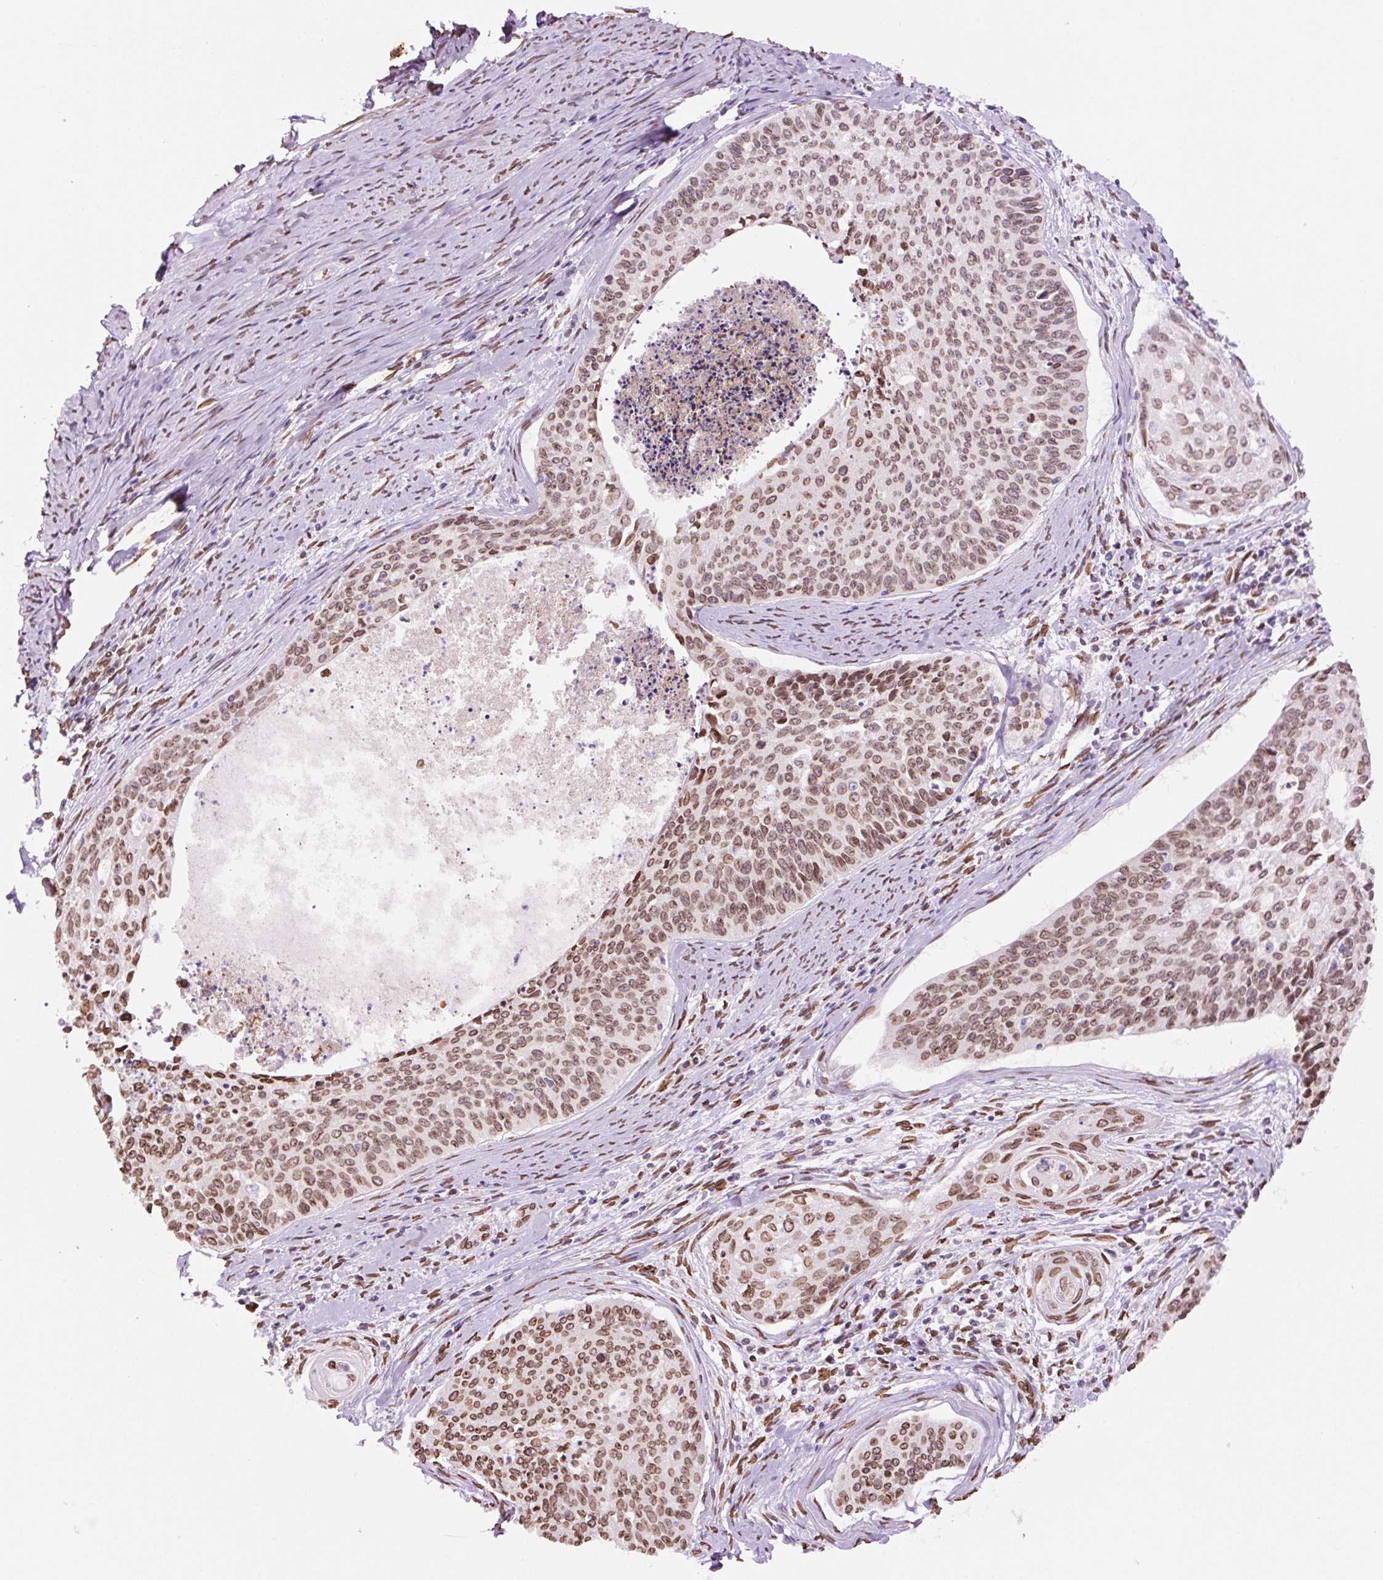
{"staining": {"intensity": "moderate", "quantity": ">75%", "location": "cytoplasmic/membranous,nuclear"}, "tissue": "cervical cancer", "cell_type": "Tumor cells", "image_type": "cancer", "snomed": [{"axis": "morphology", "description": "Squamous cell carcinoma, NOS"}, {"axis": "topography", "description": "Cervix"}], "caption": "Squamous cell carcinoma (cervical) stained with a brown dye demonstrates moderate cytoplasmic/membranous and nuclear positive expression in approximately >75% of tumor cells.", "gene": "ZNF224", "patient": {"sex": "female", "age": 55}}